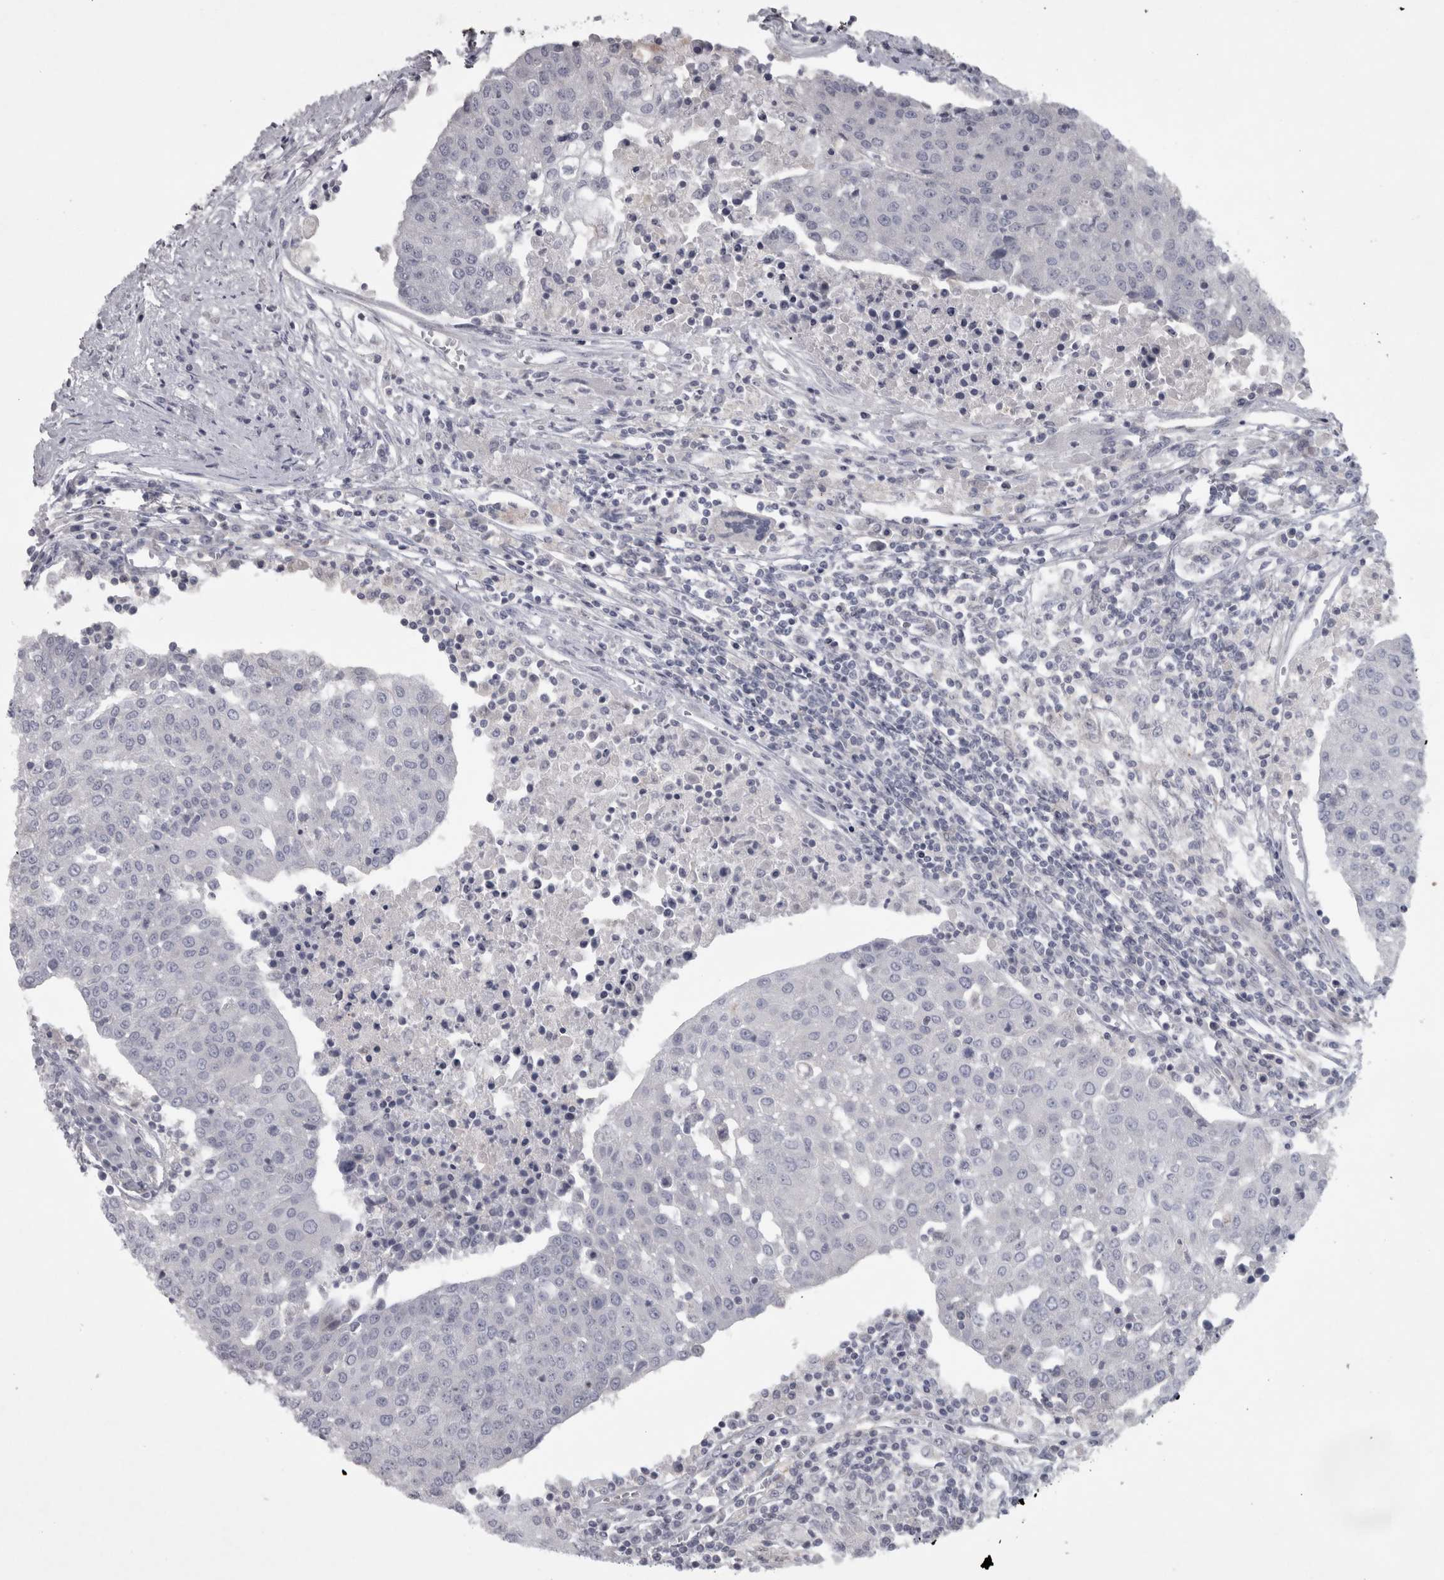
{"staining": {"intensity": "negative", "quantity": "none", "location": "none"}, "tissue": "urothelial cancer", "cell_type": "Tumor cells", "image_type": "cancer", "snomed": [{"axis": "morphology", "description": "Urothelial carcinoma, High grade"}, {"axis": "topography", "description": "Urinary bladder"}], "caption": "Tumor cells show no significant protein positivity in urothelial carcinoma (high-grade).", "gene": "PPP1R12B", "patient": {"sex": "female", "age": 85}}